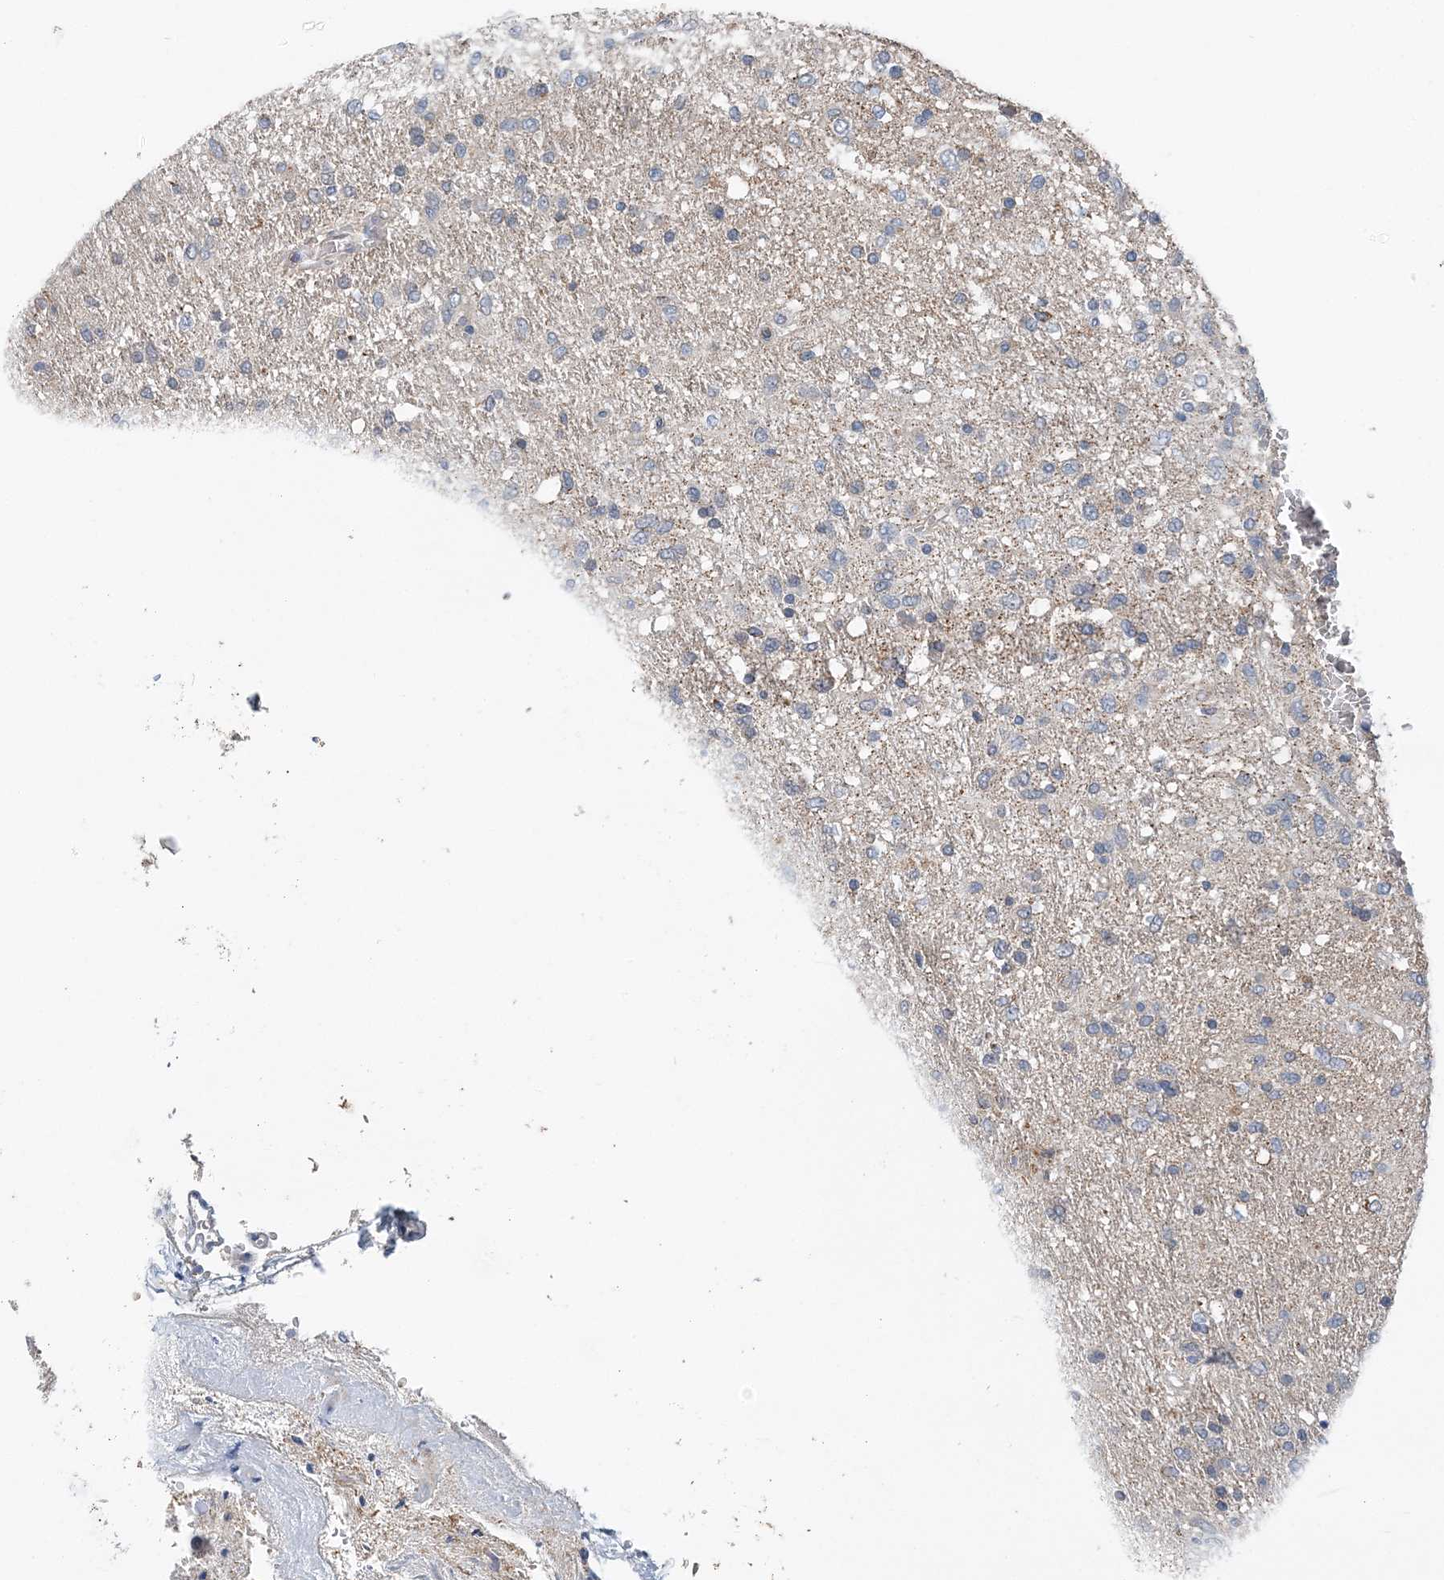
{"staining": {"intensity": "negative", "quantity": "none", "location": "none"}, "tissue": "glioma", "cell_type": "Tumor cells", "image_type": "cancer", "snomed": [{"axis": "morphology", "description": "Glioma, malignant, Low grade"}, {"axis": "topography", "description": "Brain"}], "caption": "A high-resolution histopathology image shows IHC staining of glioma, which shows no significant positivity in tumor cells. The staining was performed using DAB (3,3'-diaminobenzidine) to visualize the protein expression in brown, while the nuclei were stained in blue with hematoxylin (Magnification: 20x).", "gene": "SPRY2", "patient": {"sex": "male", "age": 77}}